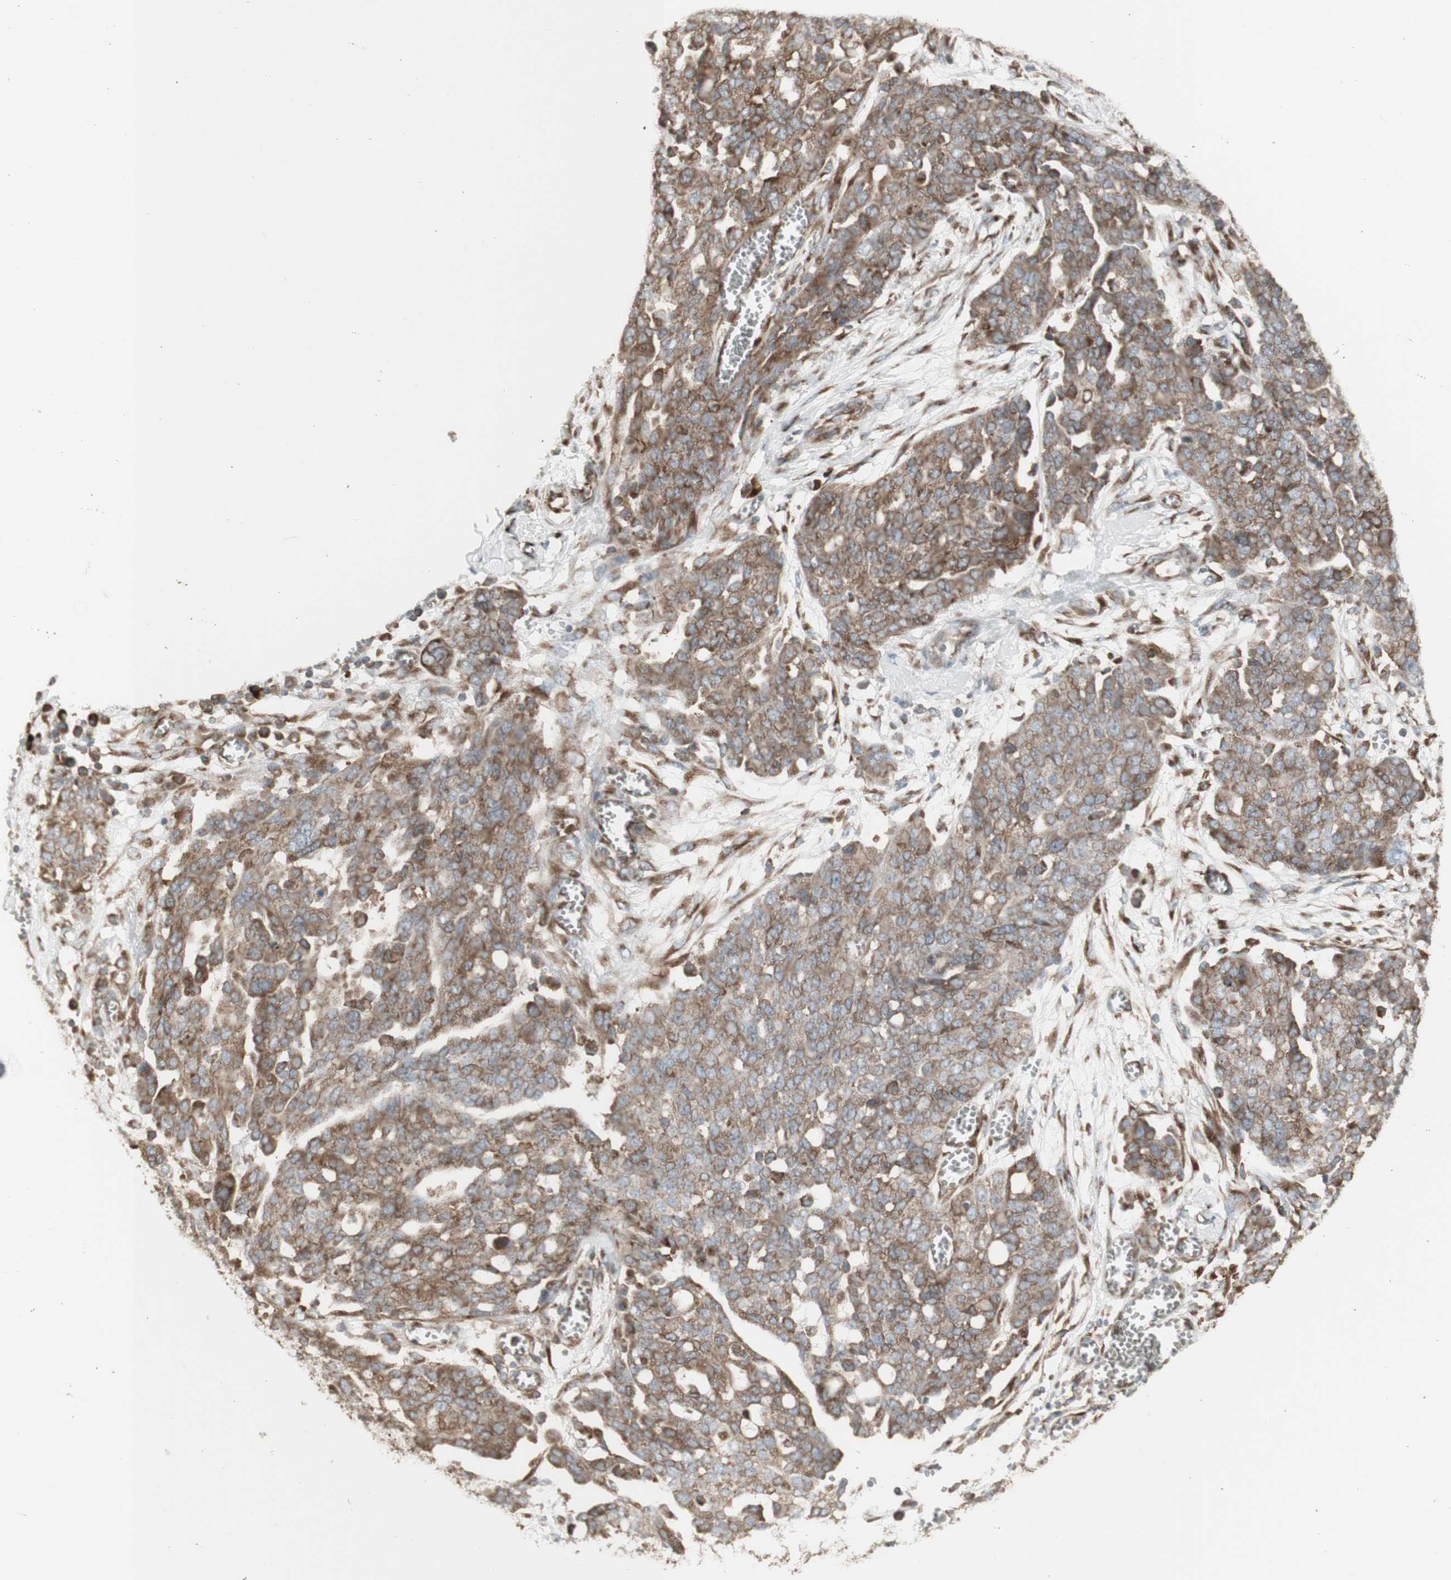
{"staining": {"intensity": "weak", "quantity": ">75%", "location": "cytoplasmic/membranous"}, "tissue": "ovarian cancer", "cell_type": "Tumor cells", "image_type": "cancer", "snomed": [{"axis": "morphology", "description": "Cystadenocarcinoma, serous, NOS"}, {"axis": "topography", "description": "Soft tissue"}, {"axis": "topography", "description": "Ovary"}], "caption": "A histopathology image showing weak cytoplasmic/membranous staining in about >75% of tumor cells in ovarian cancer (serous cystadenocarcinoma), as visualized by brown immunohistochemical staining.", "gene": "FKBP3", "patient": {"sex": "female", "age": 57}}